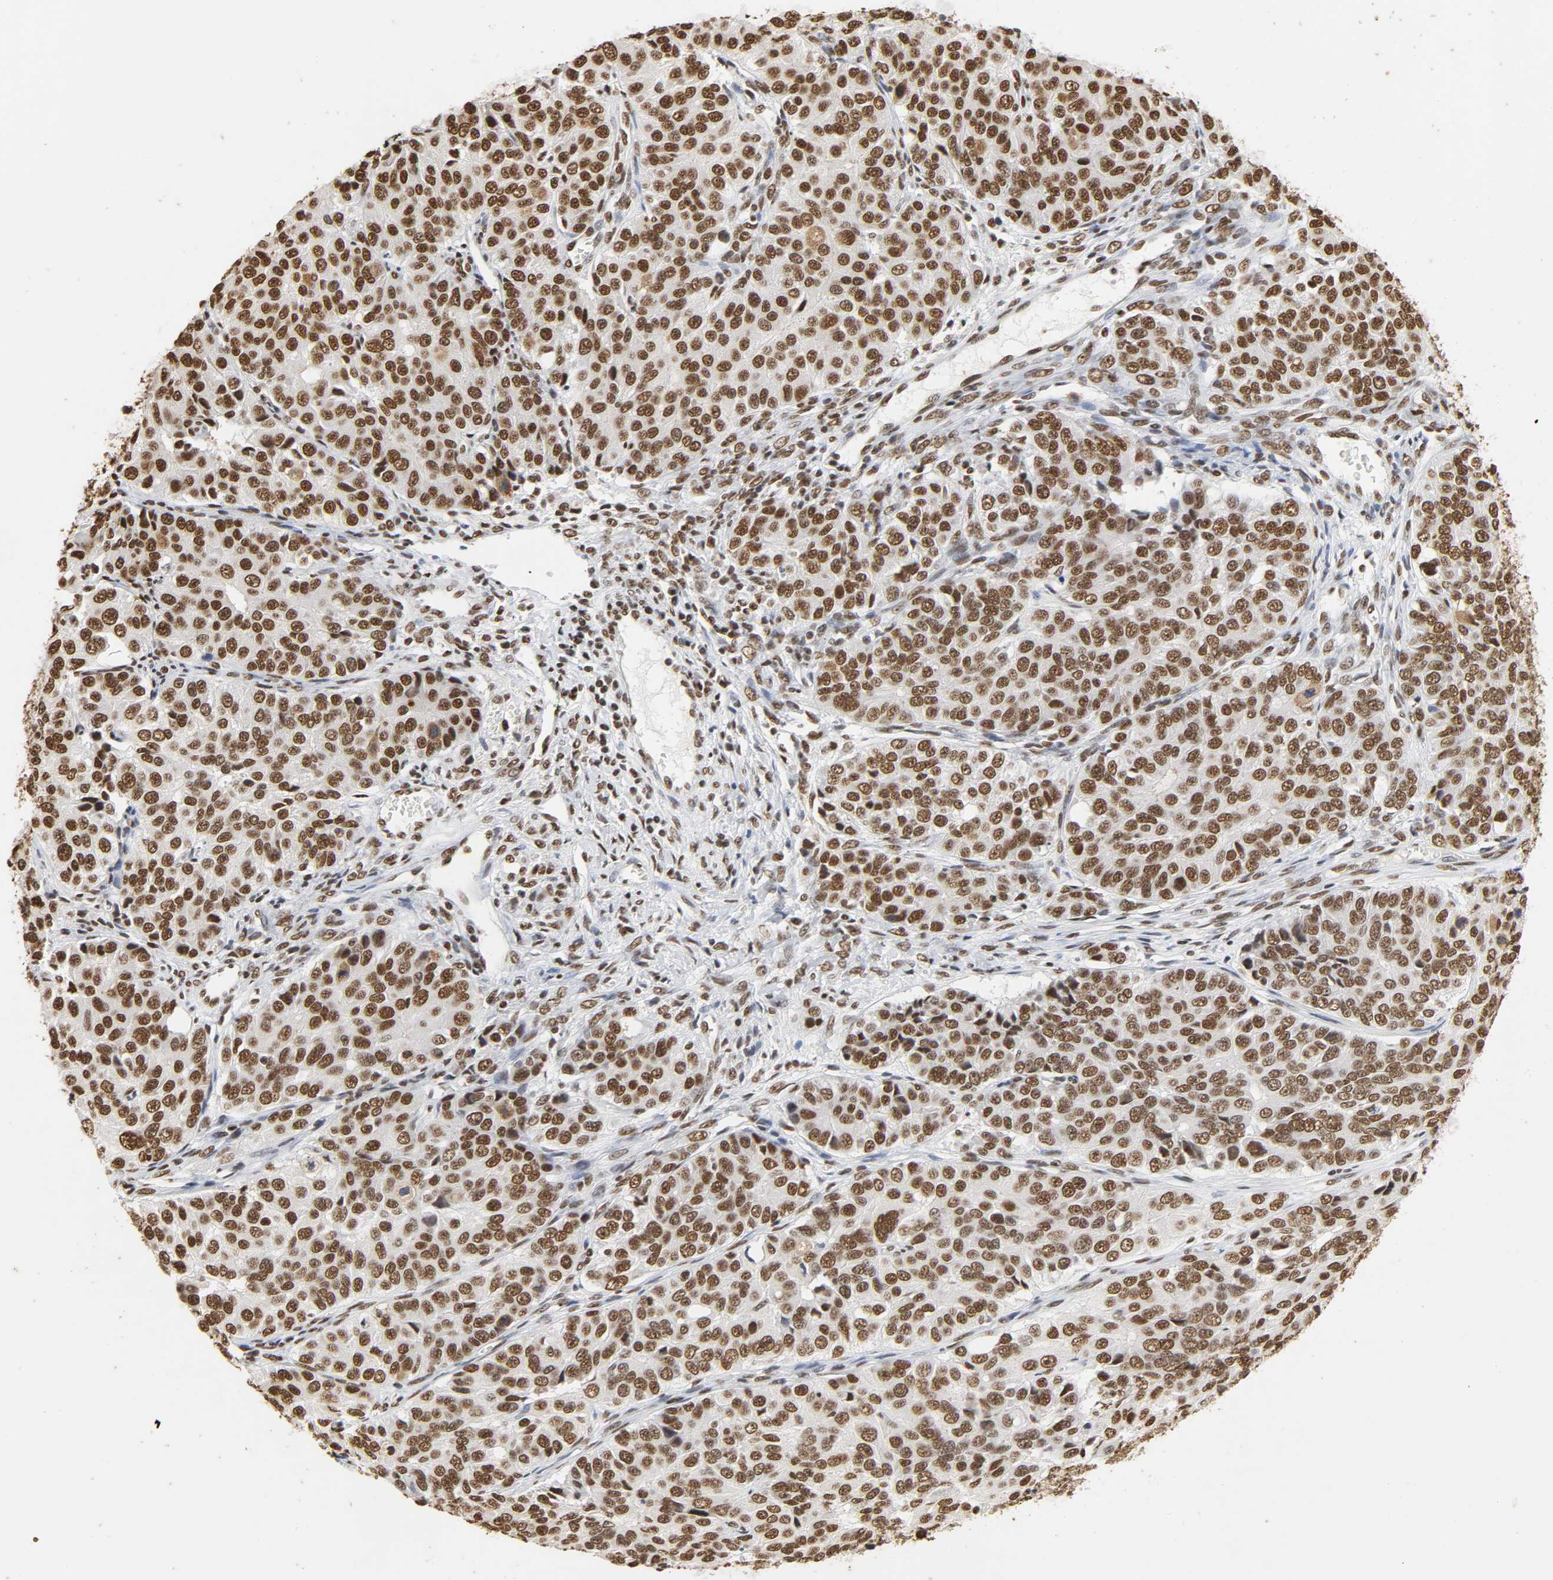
{"staining": {"intensity": "moderate", "quantity": ">75%", "location": "nuclear"}, "tissue": "ovarian cancer", "cell_type": "Tumor cells", "image_type": "cancer", "snomed": [{"axis": "morphology", "description": "Carcinoma, endometroid"}, {"axis": "topography", "description": "Ovary"}], "caption": "Moderate nuclear protein positivity is seen in approximately >75% of tumor cells in endometroid carcinoma (ovarian). Nuclei are stained in blue.", "gene": "HNRNPC", "patient": {"sex": "female", "age": 51}}